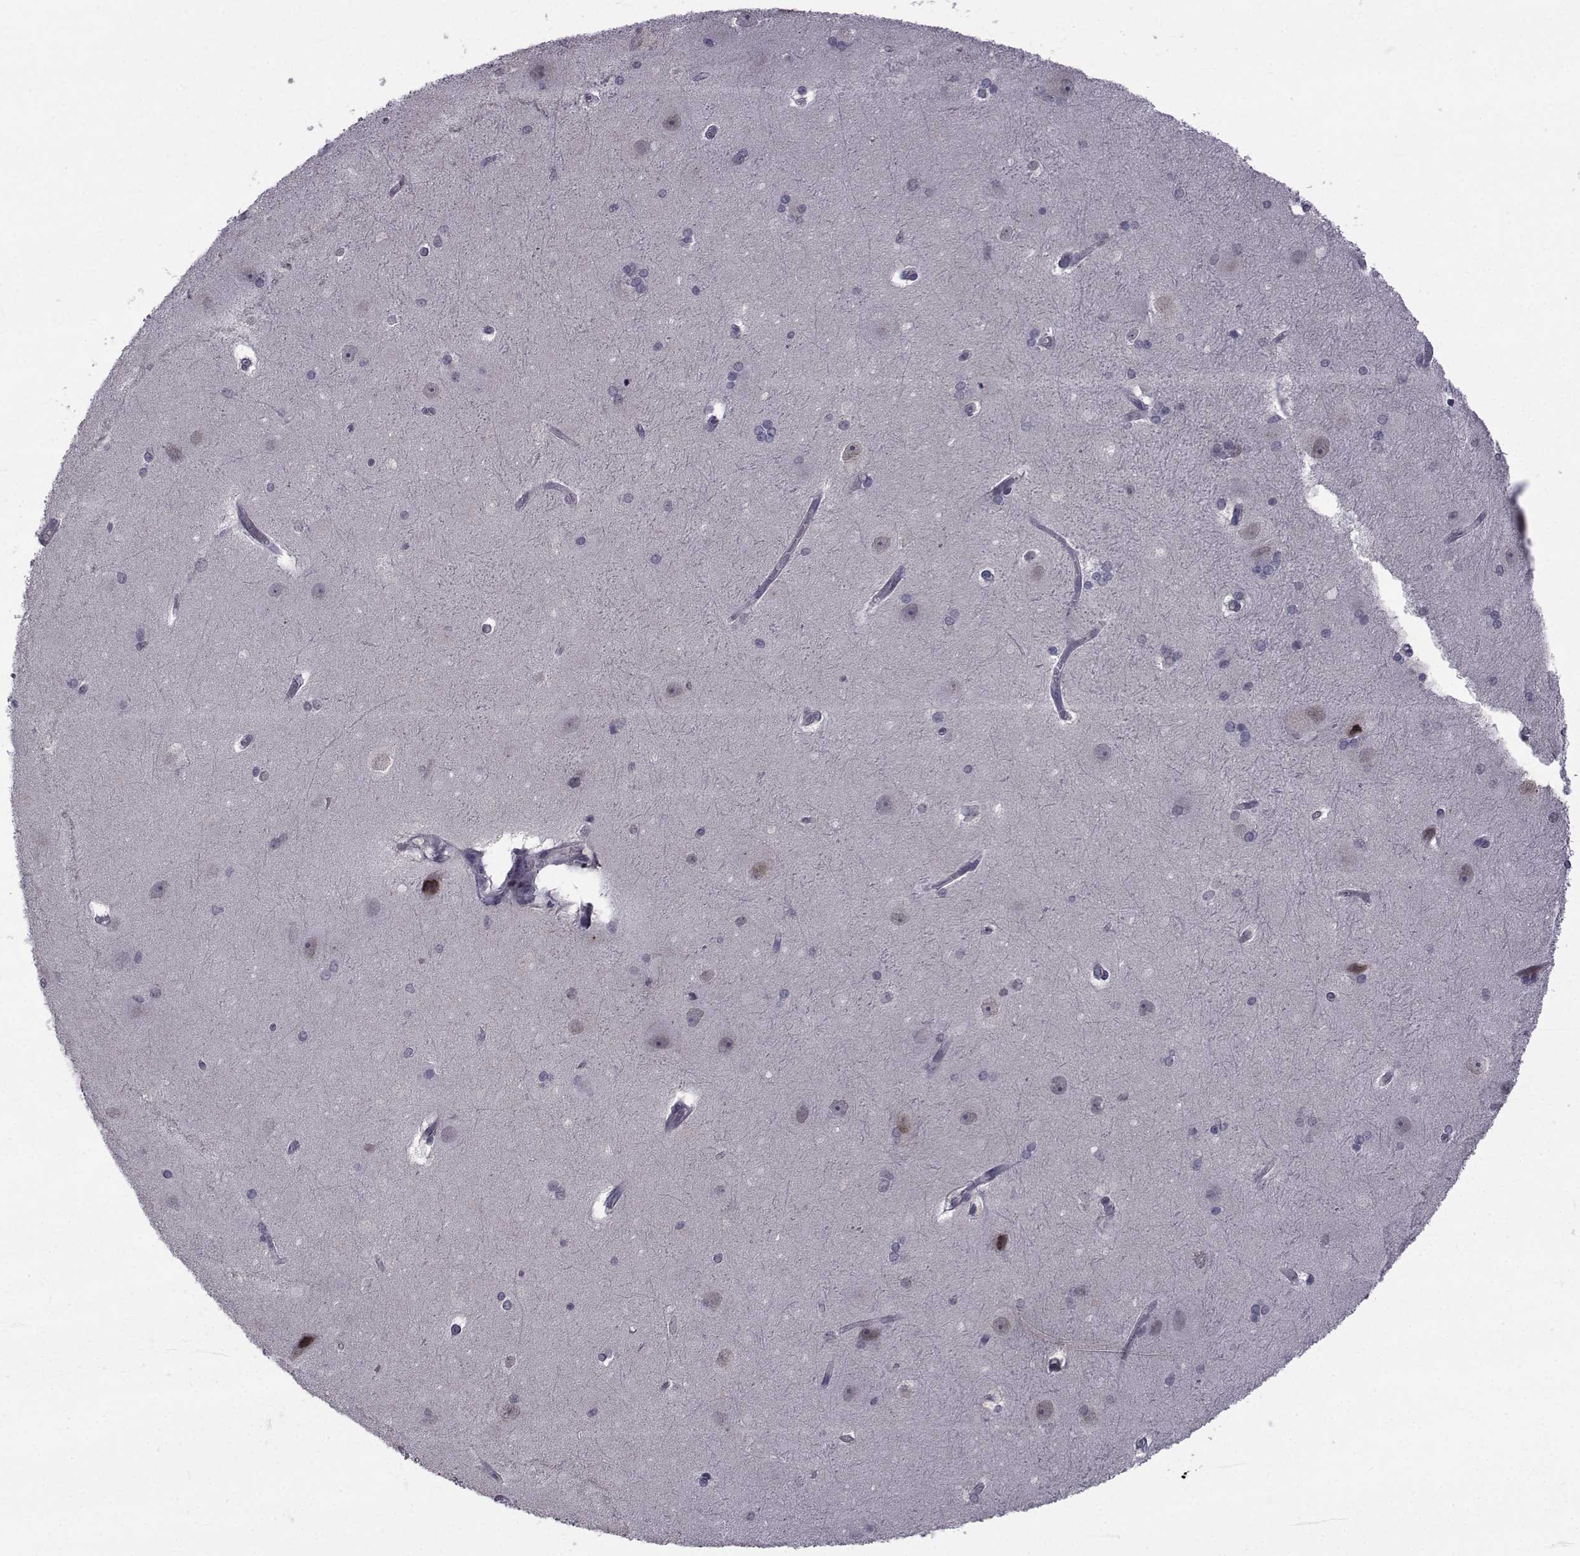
{"staining": {"intensity": "negative", "quantity": "none", "location": "none"}, "tissue": "hippocampus", "cell_type": "Glial cells", "image_type": "normal", "snomed": [{"axis": "morphology", "description": "Normal tissue, NOS"}, {"axis": "topography", "description": "Cerebral cortex"}, {"axis": "topography", "description": "Hippocampus"}], "caption": "Histopathology image shows no protein positivity in glial cells of benign hippocampus.", "gene": "CFAP74", "patient": {"sex": "female", "age": 19}}